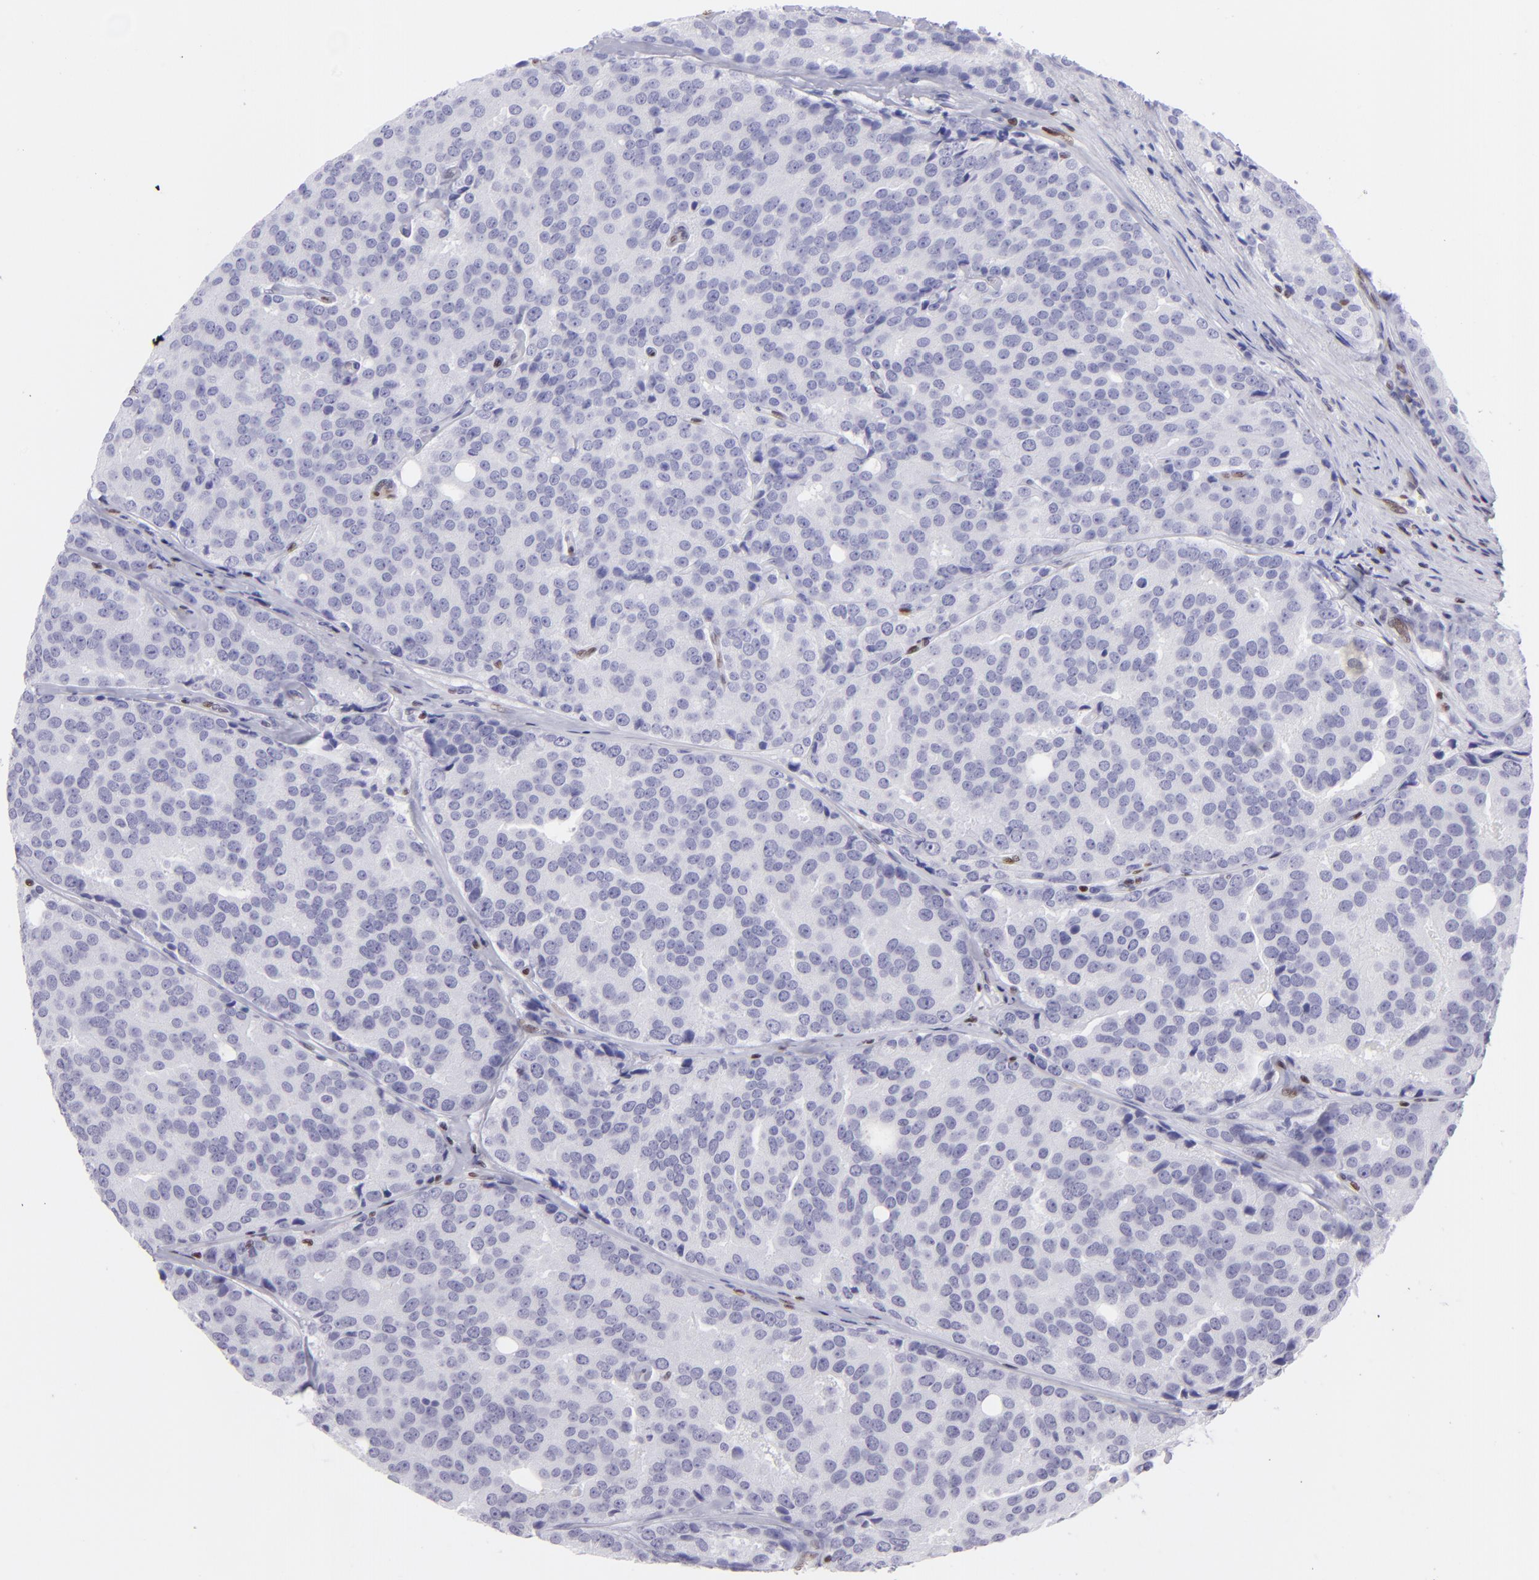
{"staining": {"intensity": "negative", "quantity": "none", "location": "none"}, "tissue": "prostate cancer", "cell_type": "Tumor cells", "image_type": "cancer", "snomed": [{"axis": "morphology", "description": "Adenocarcinoma, High grade"}, {"axis": "topography", "description": "Prostate"}], "caption": "This is an immunohistochemistry (IHC) photomicrograph of human prostate cancer (adenocarcinoma (high-grade)). There is no staining in tumor cells.", "gene": "ETS1", "patient": {"sex": "male", "age": 64}}